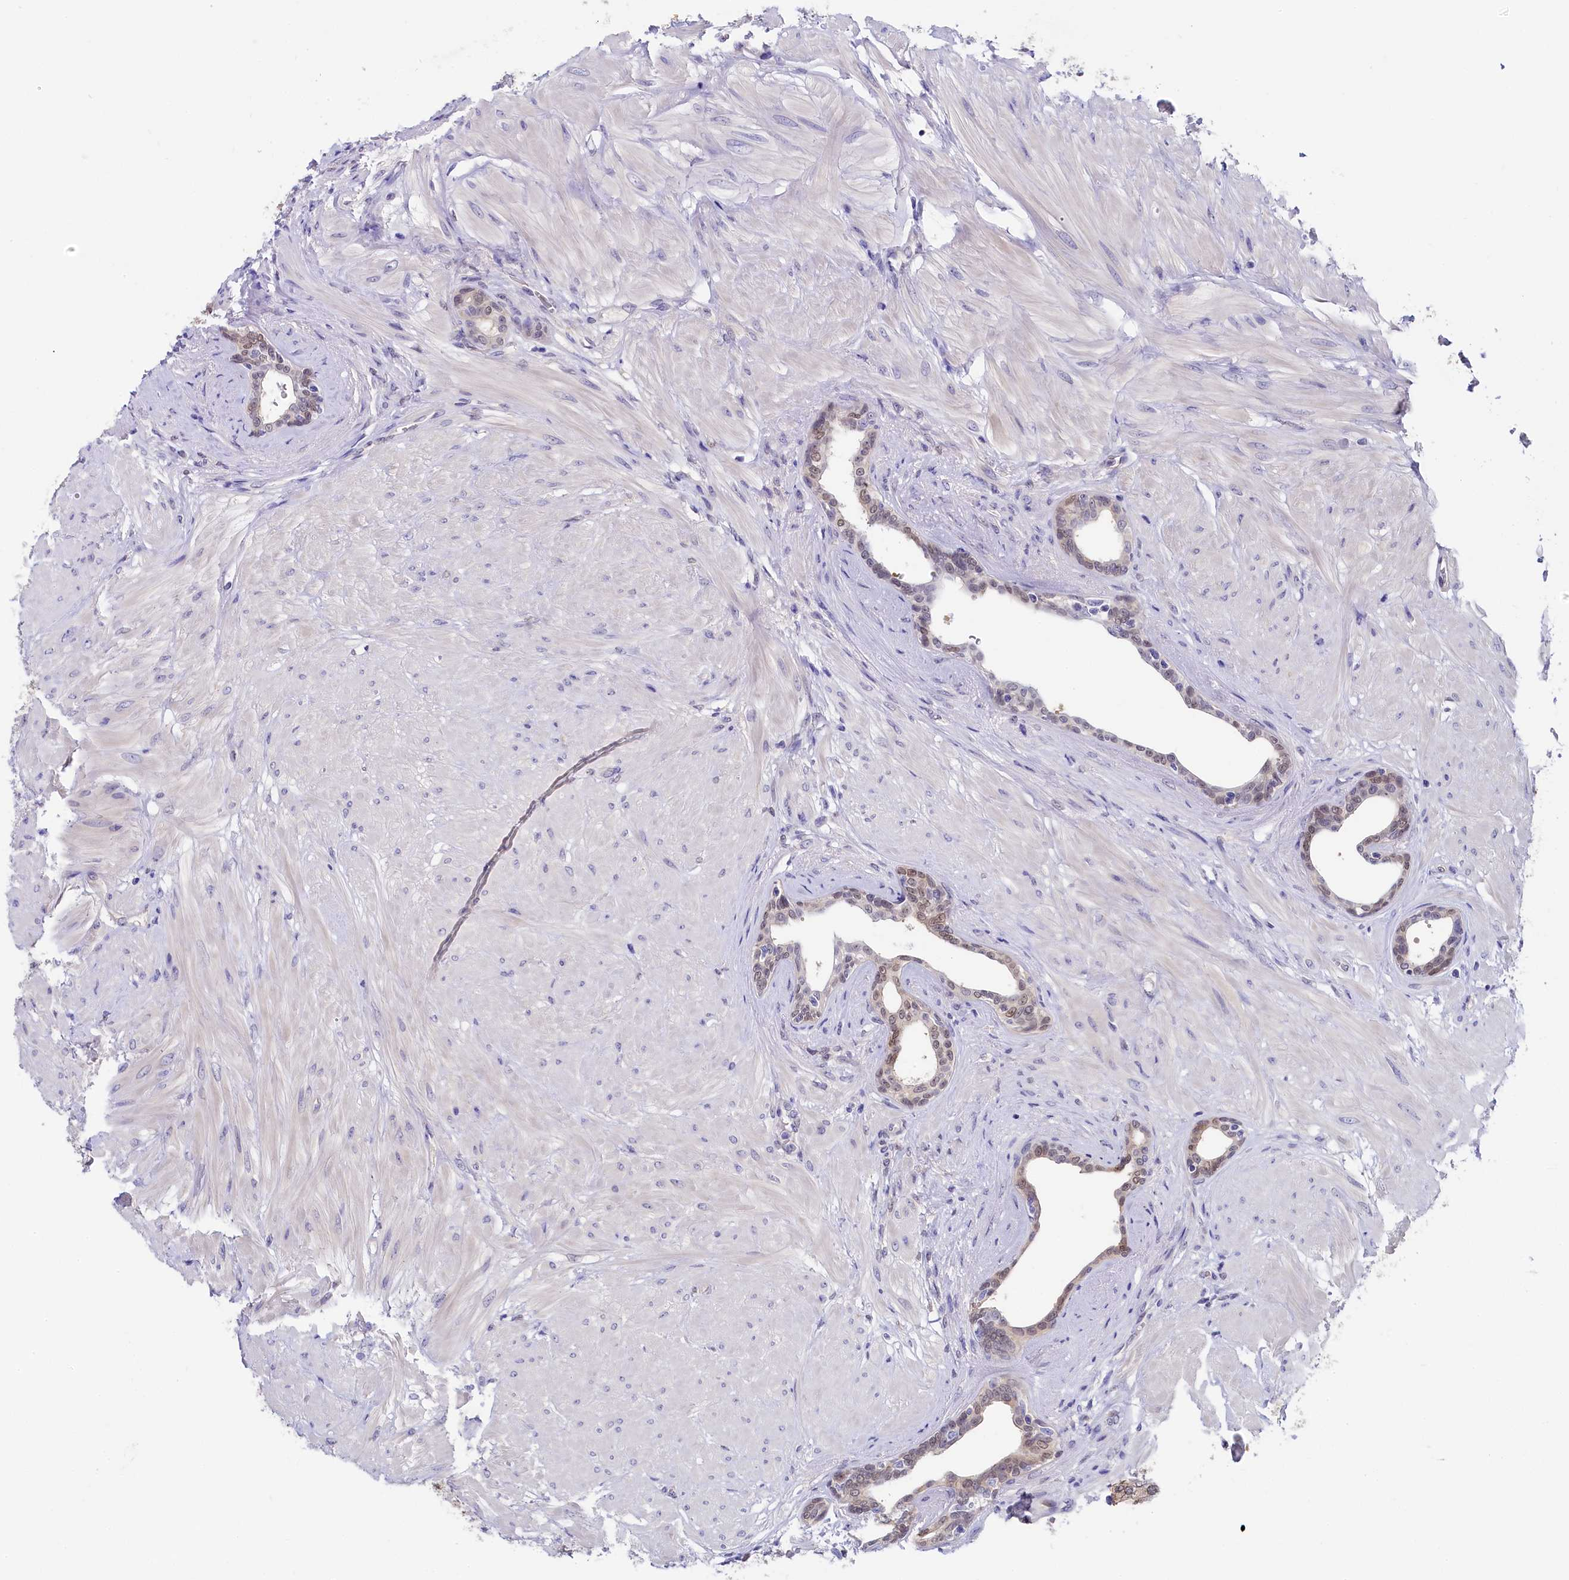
{"staining": {"intensity": "weak", "quantity": ">75%", "location": "cytoplasmic/membranous,nuclear"}, "tissue": "prostate", "cell_type": "Glandular cells", "image_type": "normal", "snomed": [{"axis": "morphology", "description": "Normal tissue, NOS"}, {"axis": "topography", "description": "Prostate"}], "caption": "The photomicrograph demonstrates immunohistochemical staining of unremarkable prostate. There is weak cytoplasmic/membranous,nuclear positivity is identified in approximately >75% of glandular cells.", "gene": "C11orf54", "patient": {"sex": "male", "age": 48}}